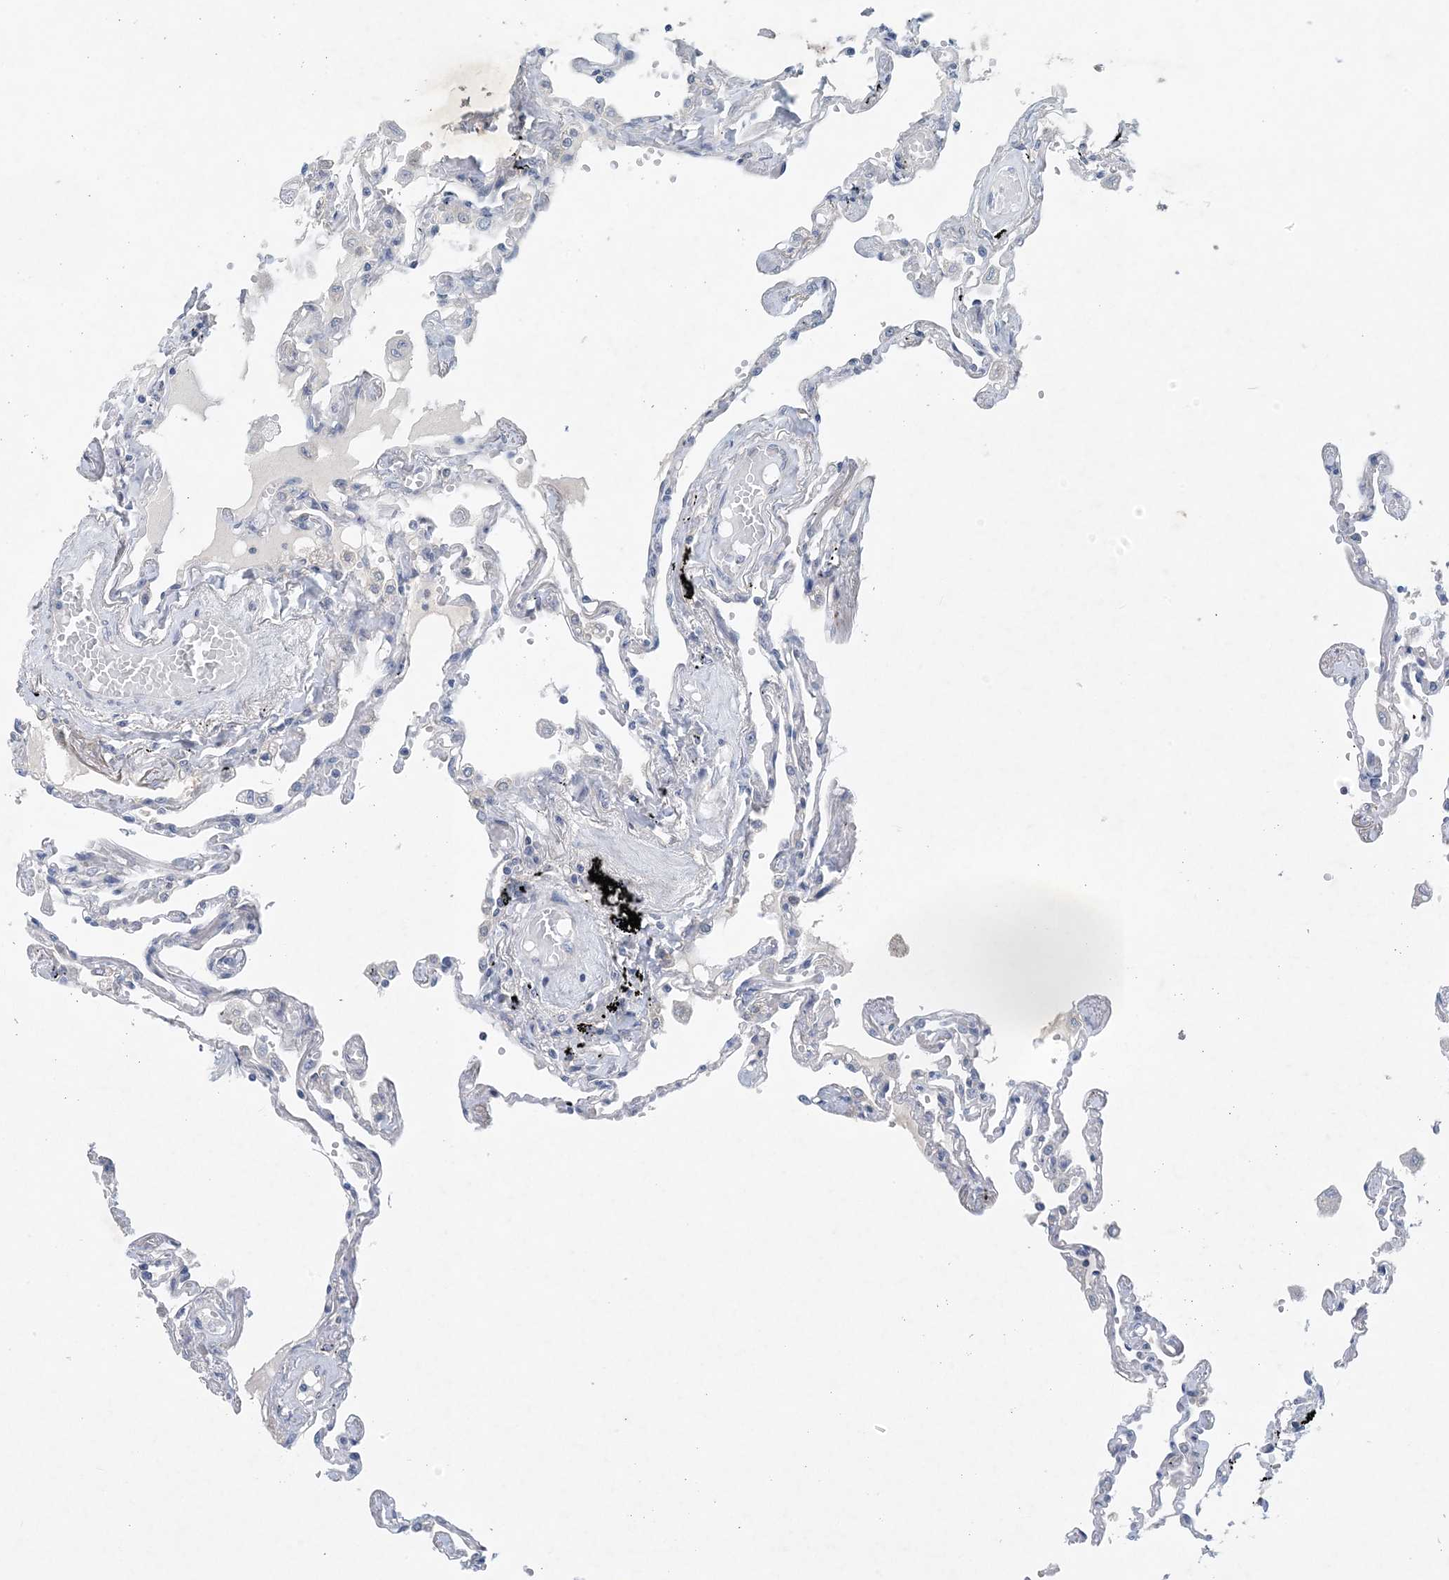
{"staining": {"intensity": "negative", "quantity": "none", "location": "none"}, "tissue": "lung", "cell_type": "Alveolar cells", "image_type": "normal", "snomed": [{"axis": "morphology", "description": "Normal tissue, NOS"}, {"axis": "topography", "description": "Lung"}], "caption": "Immunohistochemical staining of benign lung shows no significant expression in alveolar cells.", "gene": "HIKESHI", "patient": {"sex": "female", "age": 67}}